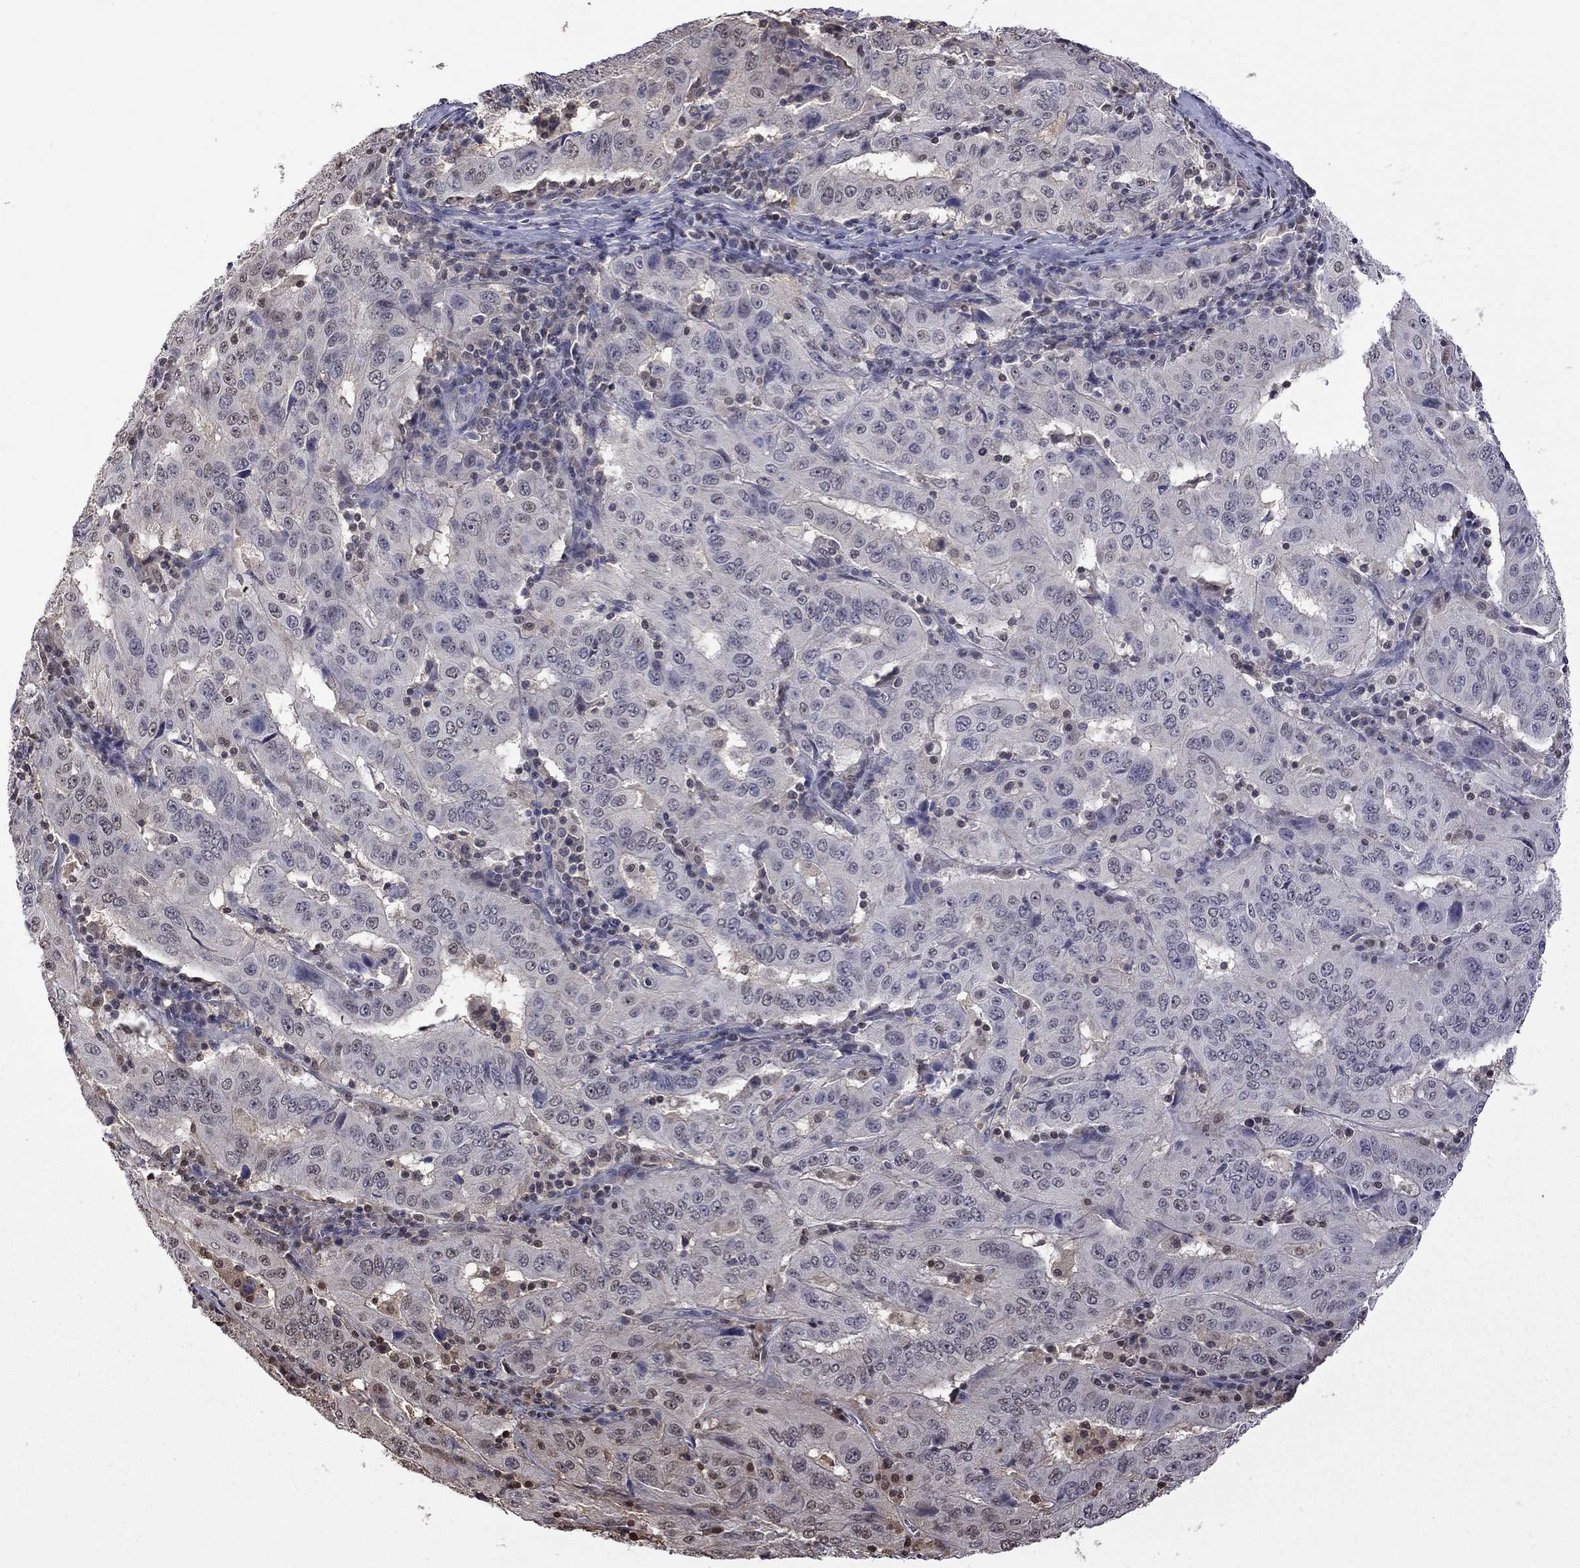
{"staining": {"intensity": "negative", "quantity": "none", "location": "none"}, "tissue": "pancreatic cancer", "cell_type": "Tumor cells", "image_type": "cancer", "snomed": [{"axis": "morphology", "description": "Adenocarcinoma, NOS"}, {"axis": "topography", "description": "Pancreas"}], "caption": "A micrograph of human adenocarcinoma (pancreatic) is negative for staining in tumor cells.", "gene": "RFWD3", "patient": {"sex": "male", "age": 63}}